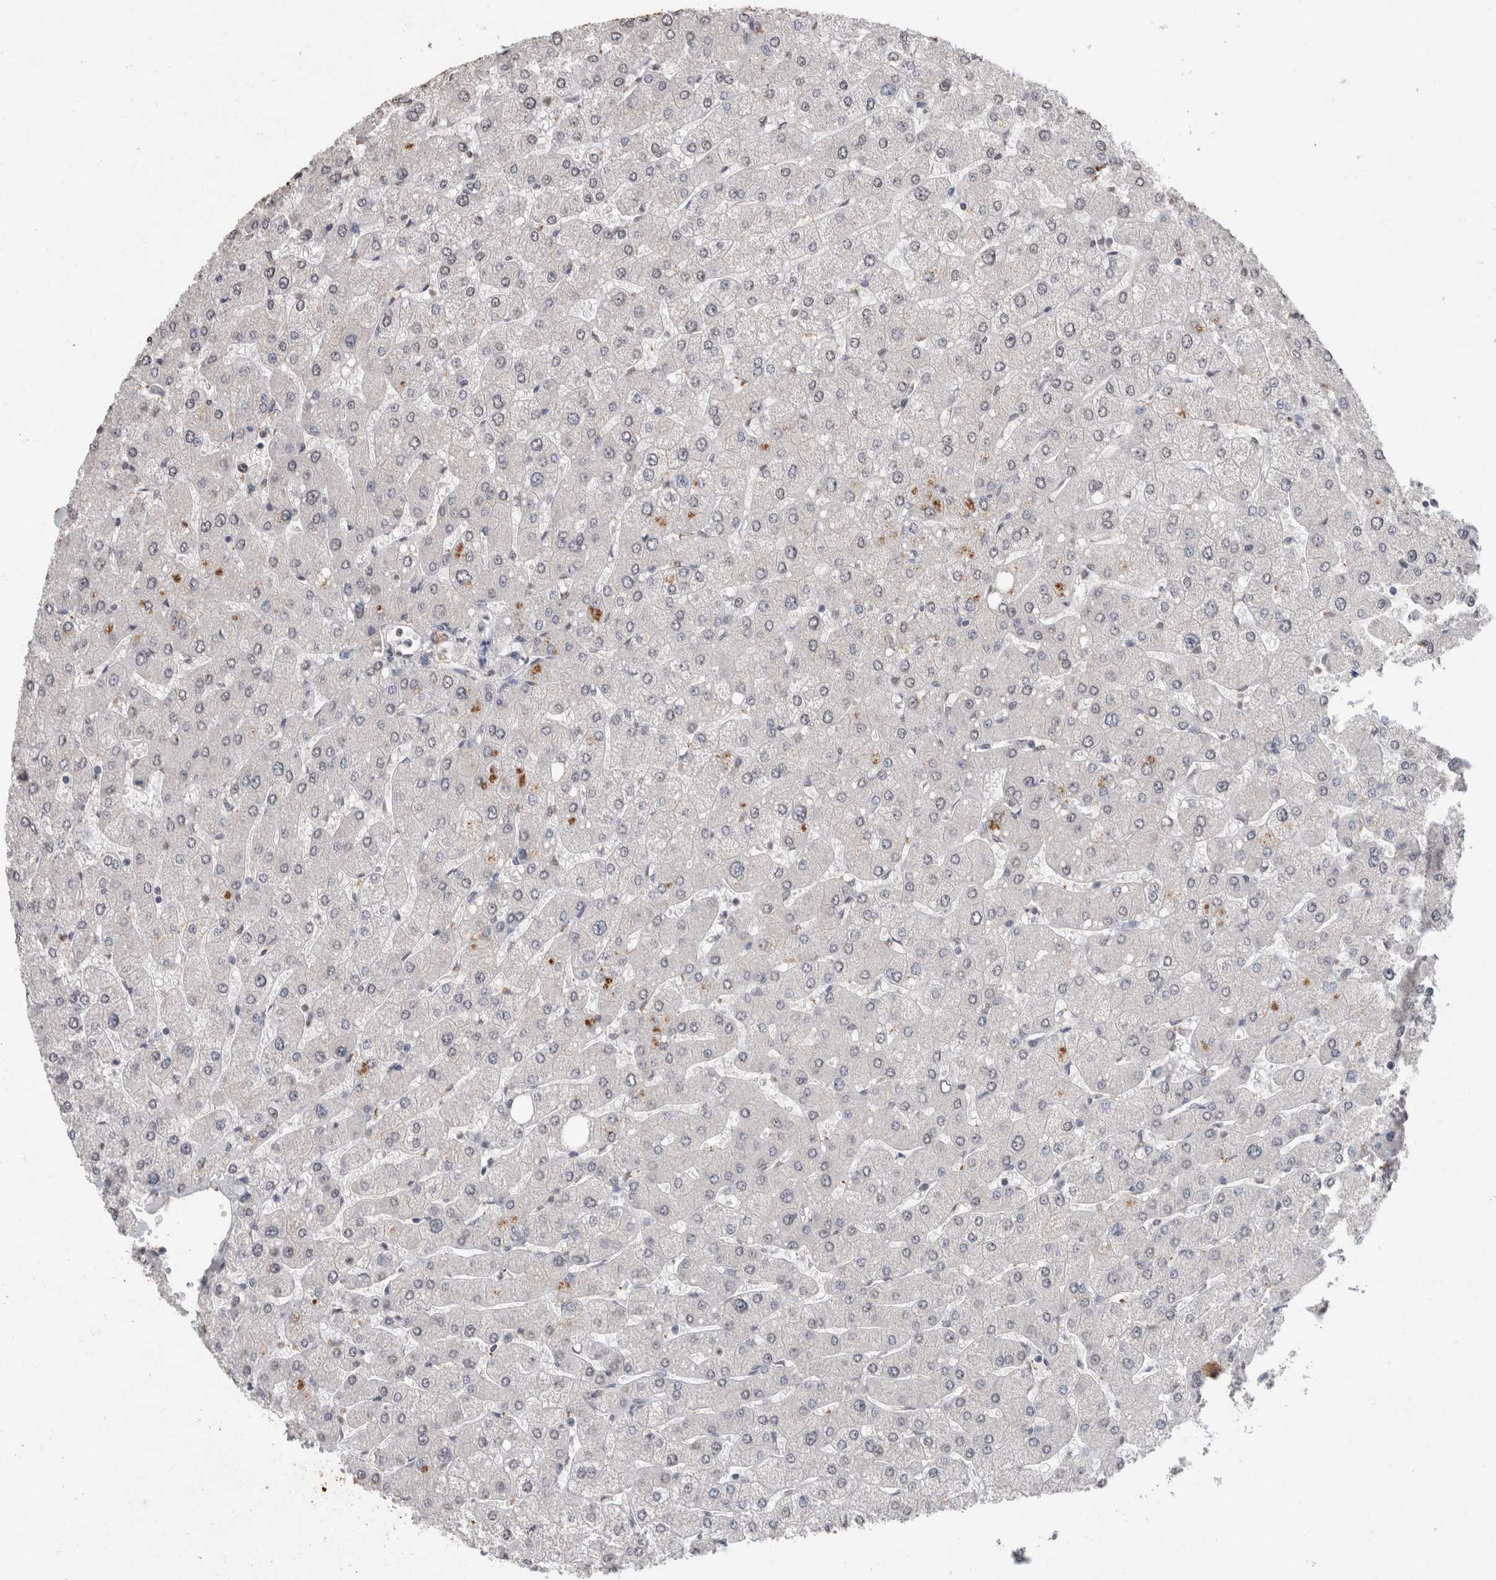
{"staining": {"intensity": "weak", "quantity": "25%-75%", "location": "nuclear"}, "tissue": "liver", "cell_type": "Cholangiocytes", "image_type": "normal", "snomed": [{"axis": "morphology", "description": "Normal tissue, NOS"}, {"axis": "topography", "description": "Liver"}], "caption": "The image shows a brown stain indicating the presence of a protein in the nuclear of cholangiocytes in liver. (DAB (3,3'-diaminobenzidine) IHC, brown staining for protein, blue staining for nuclei).", "gene": "LTBP1", "patient": {"sex": "male", "age": 55}}